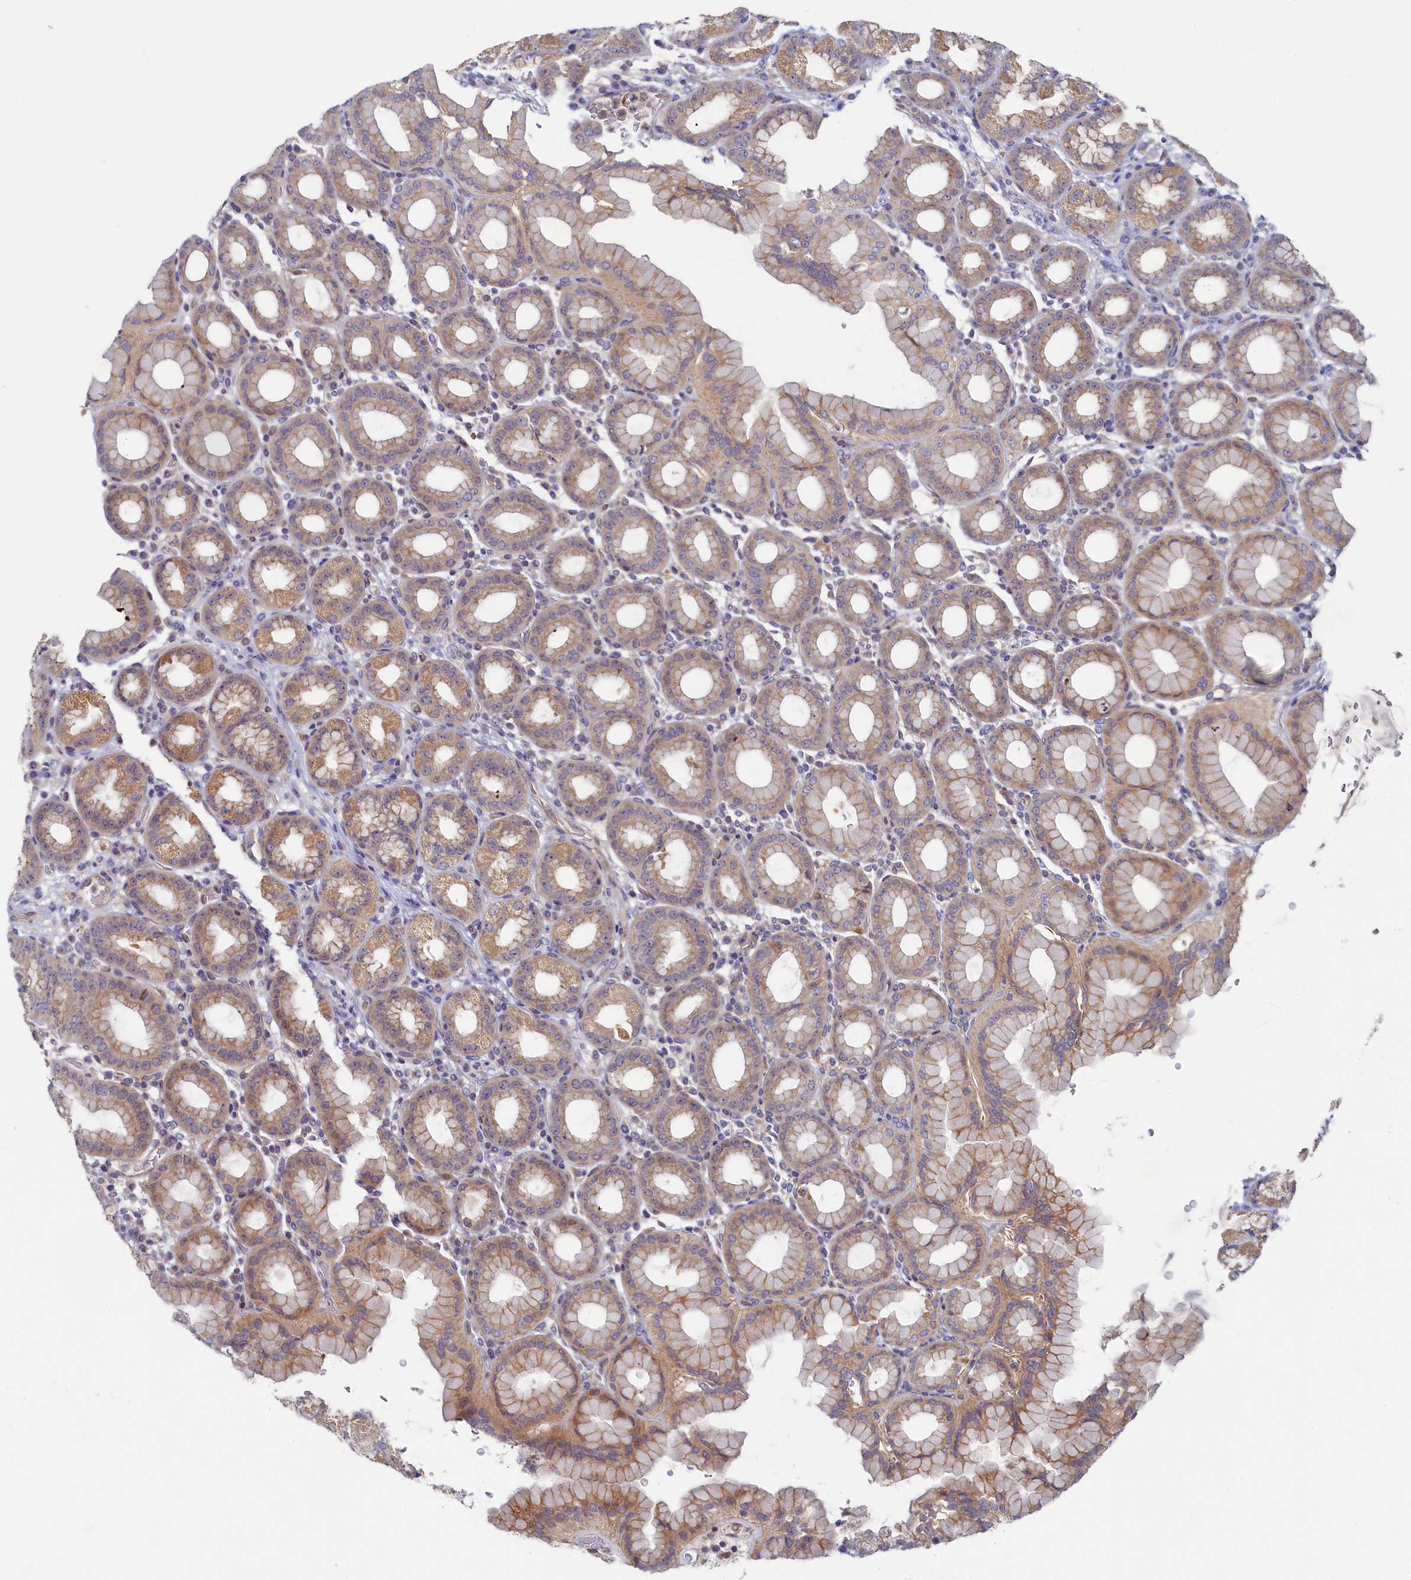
{"staining": {"intensity": "moderate", "quantity": "25%-75%", "location": "cytoplasmic/membranous"}, "tissue": "stomach", "cell_type": "Glandular cells", "image_type": "normal", "snomed": [{"axis": "morphology", "description": "Normal tissue, NOS"}, {"axis": "topography", "description": "Stomach, upper"}], "caption": "IHC staining of benign stomach, which demonstrates medium levels of moderate cytoplasmic/membranous expression in approximately 25%-75% of glandular cells indicating moderate cytoplasmic/membranous protein positivity. The staining was performed using DAB (brown) for protein detection and nuclei were counterstained in hematoxylin (blue).", "gene": "CEP20", "patient": {"sex": "male", "age": 68}}